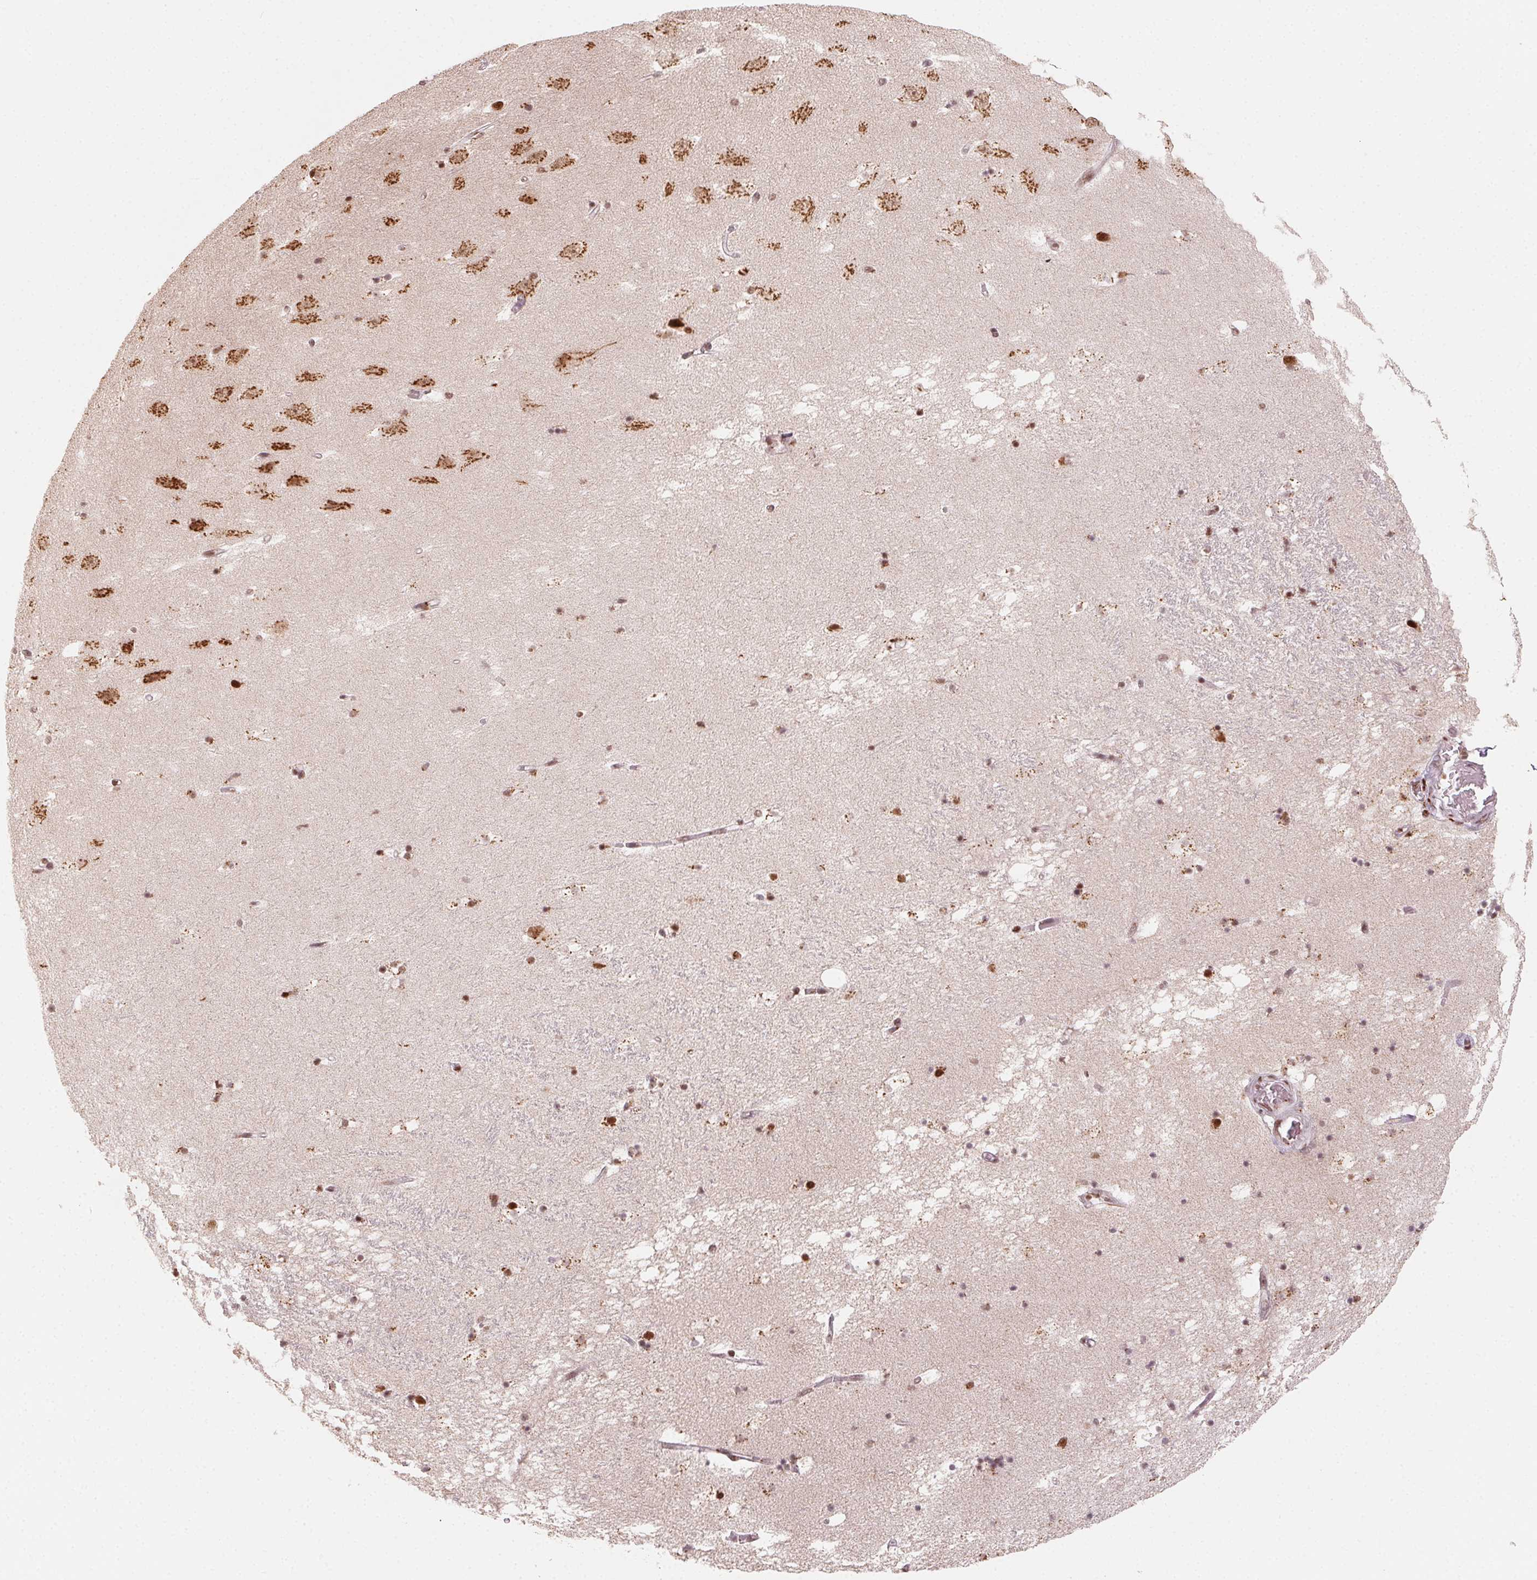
{"staining": {"intensity": "strong", "quantity": "<25%", "location": "cytoplasmic/membranous,nuclear"}, "tissue": "hippocampus", "cell_type": "Glial cells", "image_type": "normal", "snomed": [{"axis": "morphology", "description": "Normal tissue, NOS"}, {"axis": "topography", "description": "Hippocampus"}], "caption": "Immunohistochemistry (IHC) photomicrograph of benign hippocampus: human hippocampus stained using IHC displays medium levels of strong protein expression localized specifically in the cytoplasmic/membranous,nuclear of glial cells, appearing as a cytoplasmic/membranous,nuclear brown color.", "gene": "TOPORS", "patient": {"sex": "male", "age": 58}}